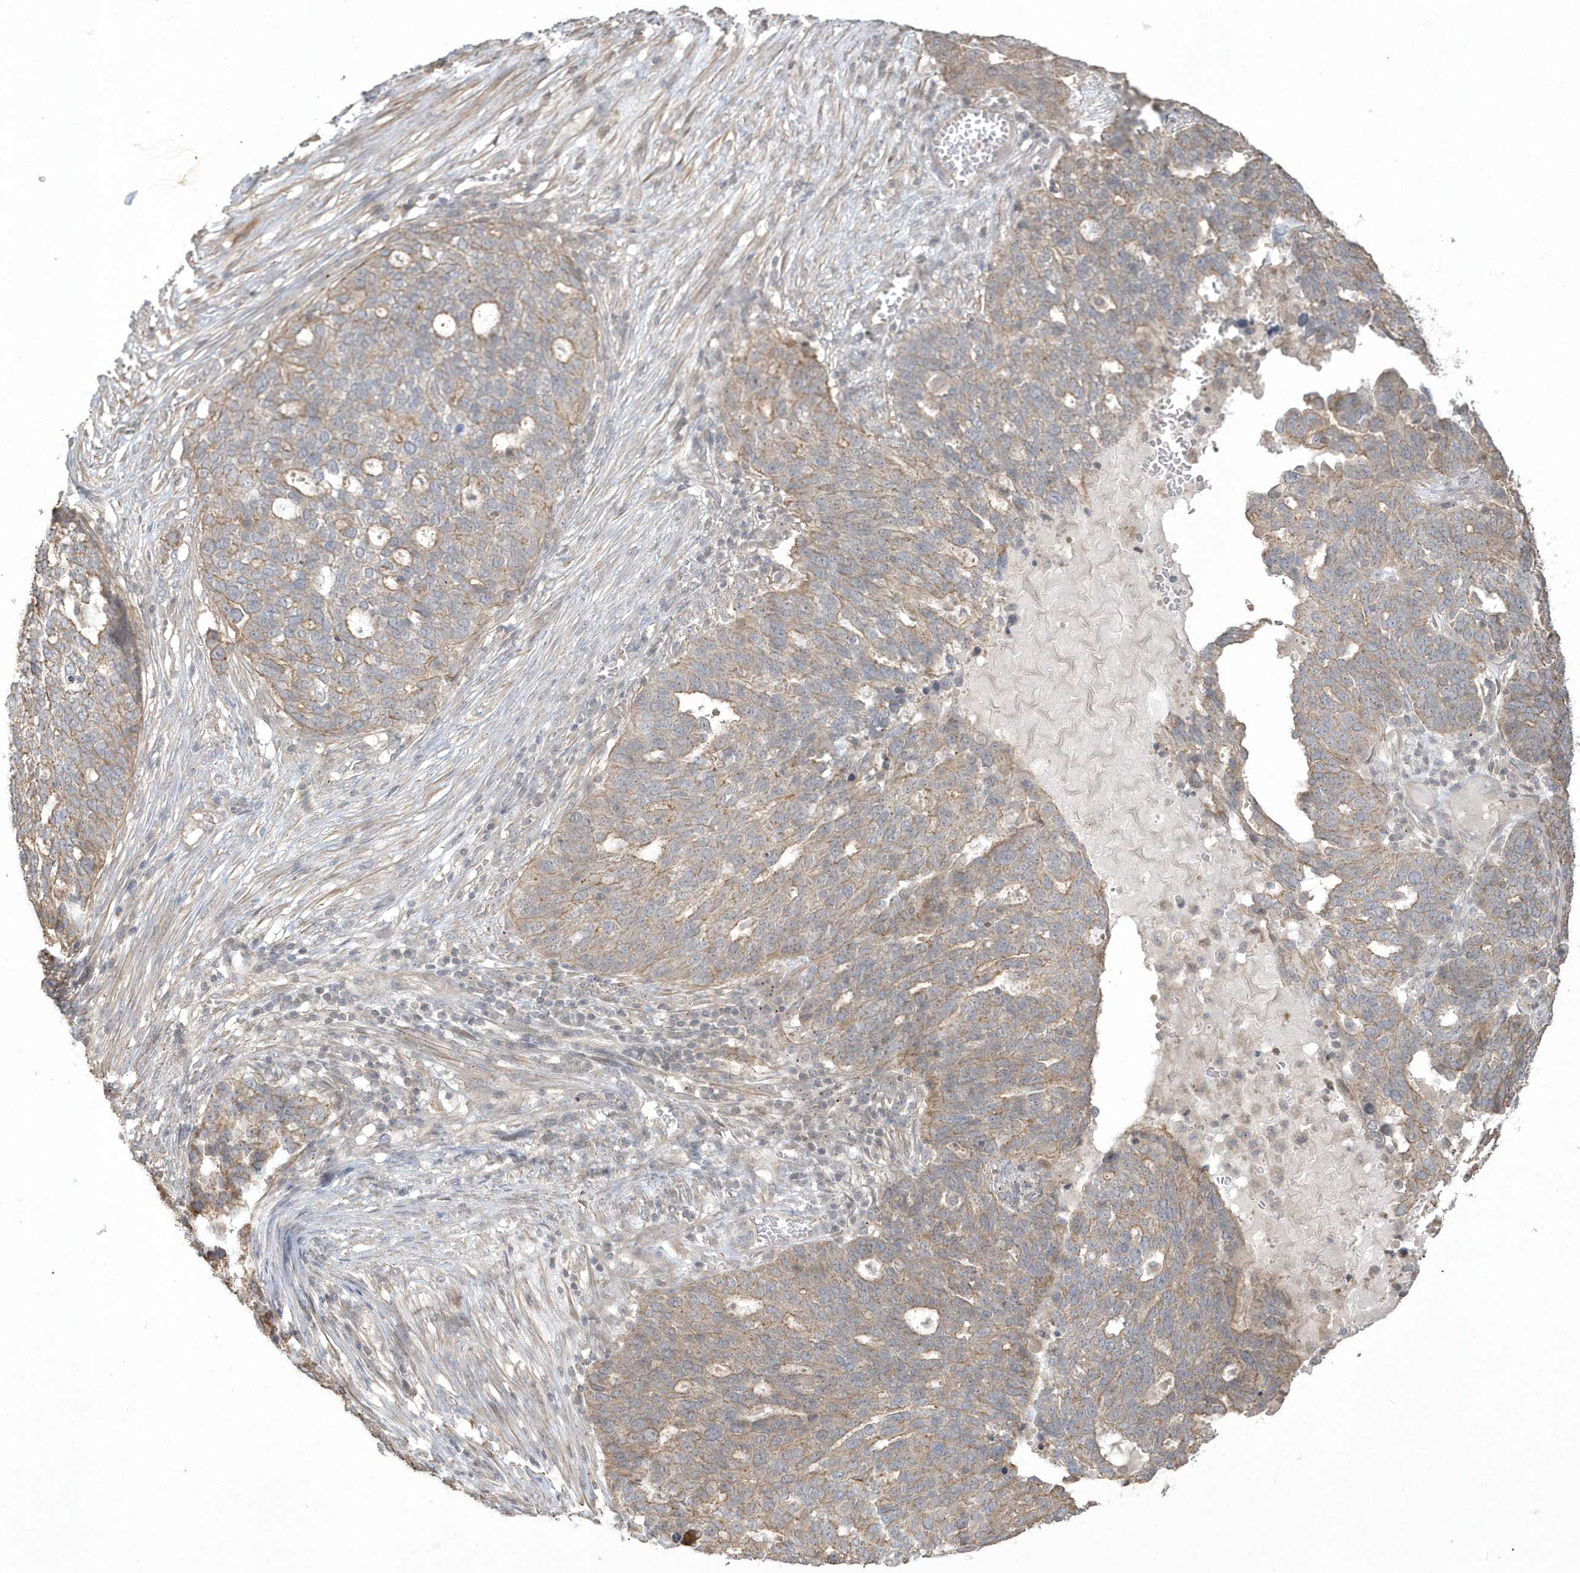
{"staining": {"intensity": "weak", "quantity": ">75%", "location": "cytoplasmic/membranous"}, "tissue": "ovarian cancer", "cell_type": "Tumor cells", "image_type": "cancer", "snomed": [{"axis": "morphology", "description": "Cystadenocarcinoma, serous, NOS"}, {"axis": "topography", "description": "Ovary"}], "caption": "Protein analysis of ovarian cancer tissue displays weak cytoplasmic/membranous expression in approximately >75% of tumor cells.", "gene": "ARMC8", "patient": {"sex": "female", "age": 59}}